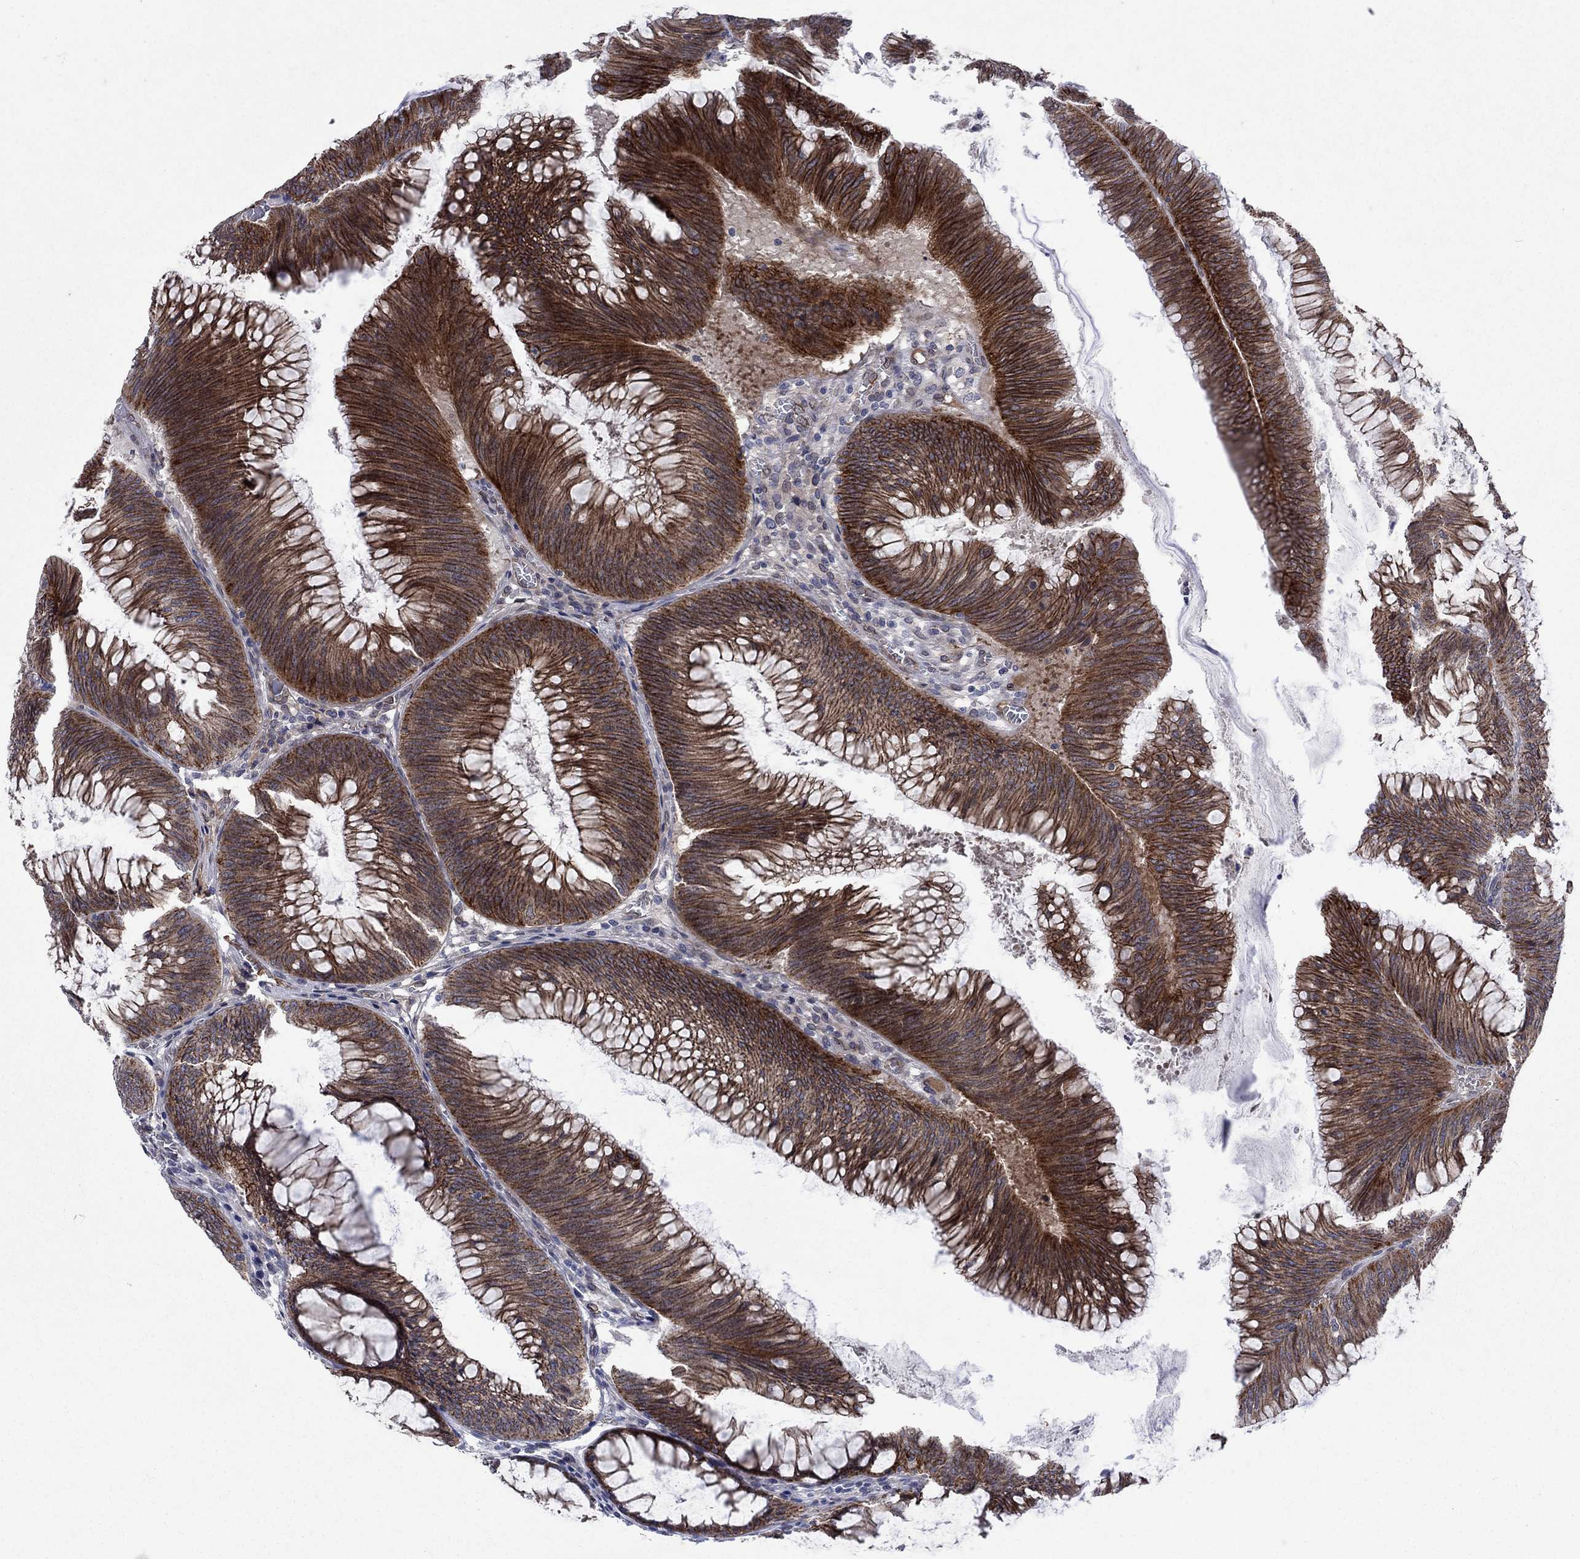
{"staining": {"intensity": "moderate", "quantity": "25%-75%", "location": "cytoplasmic/membranous"}, "tissue": "colorectal cancer", "cell_type": "Tumor cells", "image_type": "cancer", "snomed": [{"axis": "morphology", "description": "Adenocarcinoma, NOS"}, {"axis": "topography", "description": "Rectum"}], "caption": "High-power microscopy captured an immunohistochemistry (IHC) histopathology image of colorectal adenocarcinoma, revealing moderate cytoplasmic/membranous staining in approximately 25%-75% of tumor cells.", "gene": "EMC9", "patient": {"sex": "female", "age": 72}}